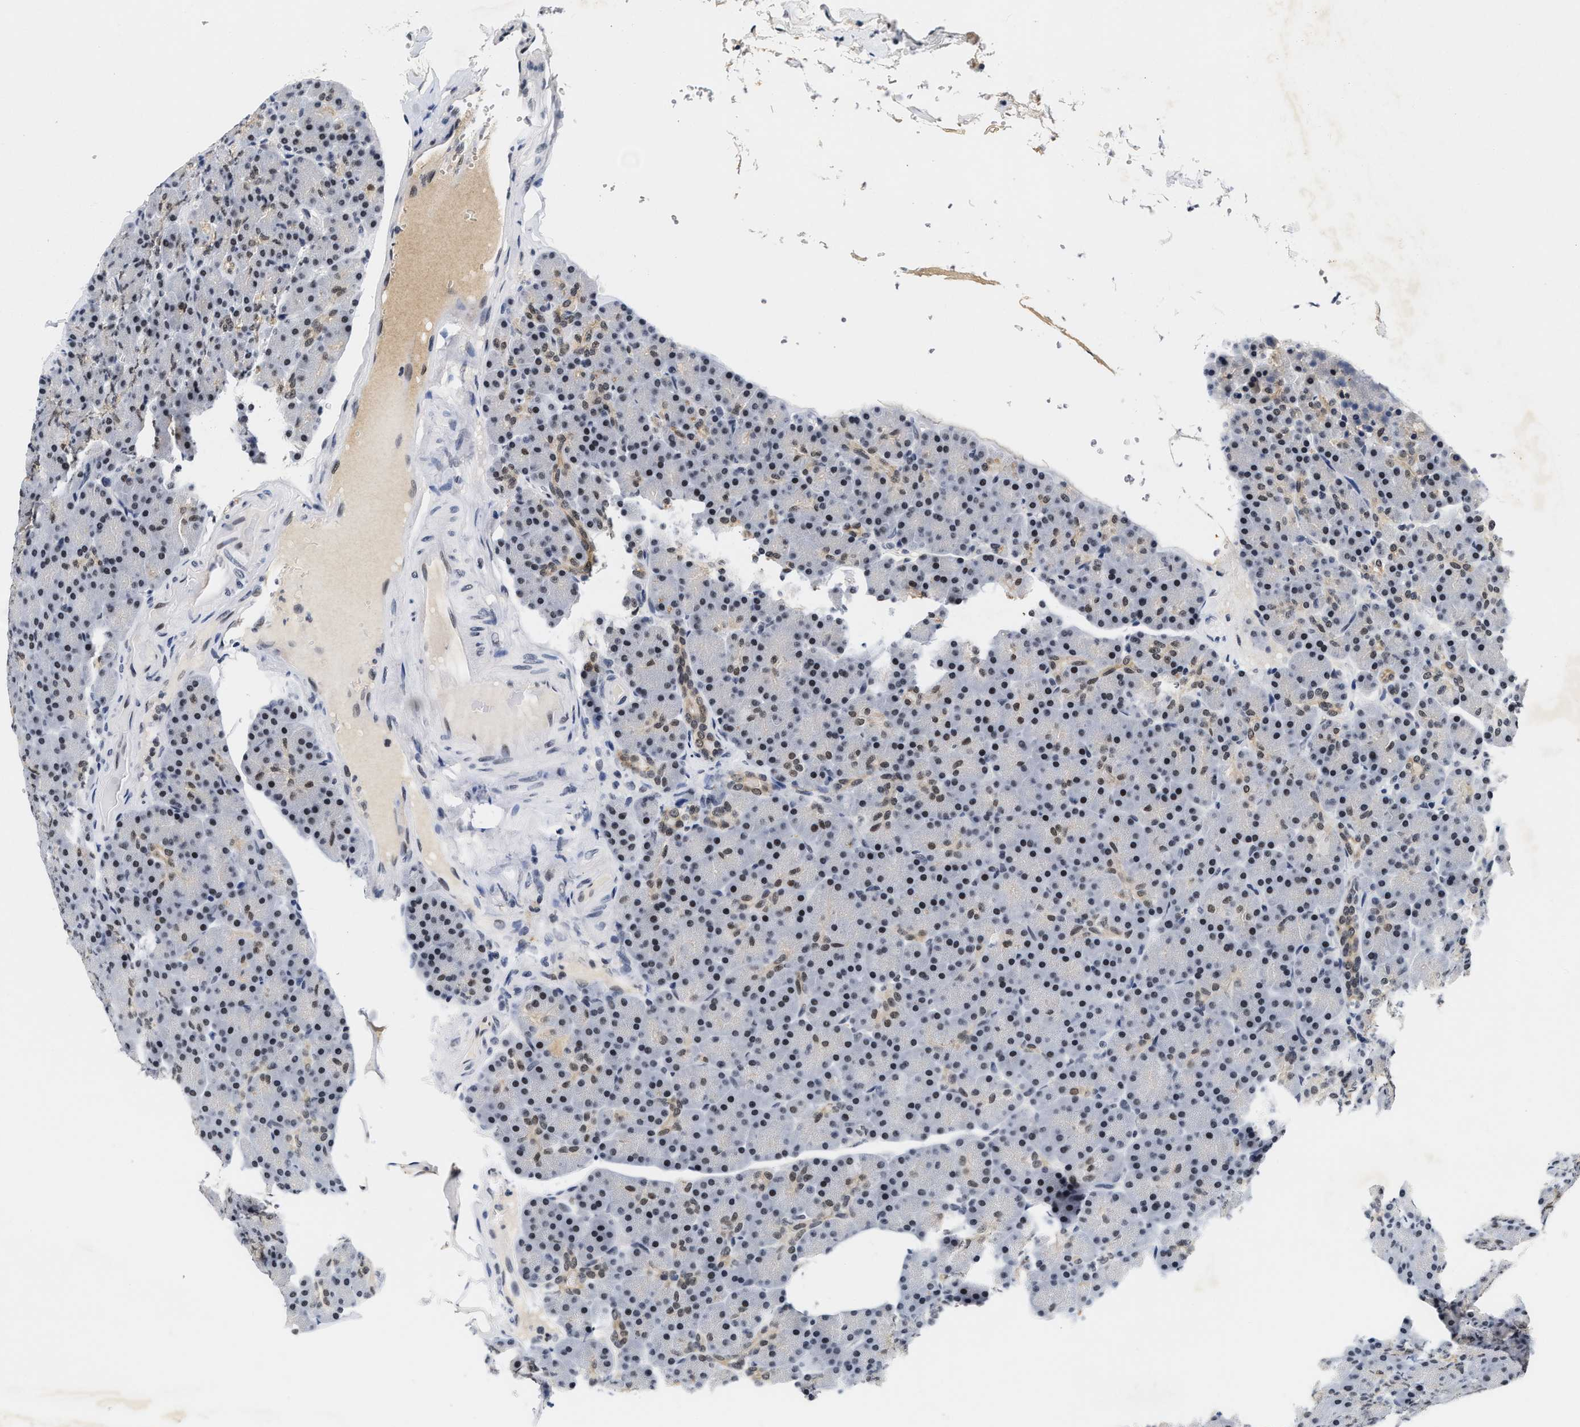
{"staining": {"intensity": "moderate", "quantity": ">75%", "location": "nuclear"}, "tissue": "pancreas", "cell_type": "Exocrine glandular cells", "image_type": "normal", "snomed": [{"axis": "morphology", "description": "Normal tissue, NOS"}, {"axis": "topography", "description": "Pancreas"}], "caption": "Immunohistochemistry (IHC) histopathology image of benign pancreas stained for a protein (brown), which shows medium levels of moderate nuclear staining in approximately >75% of exocrine glandular cells.", "gene": "INIP", "patient": {"sex": "female", "age": 43}}